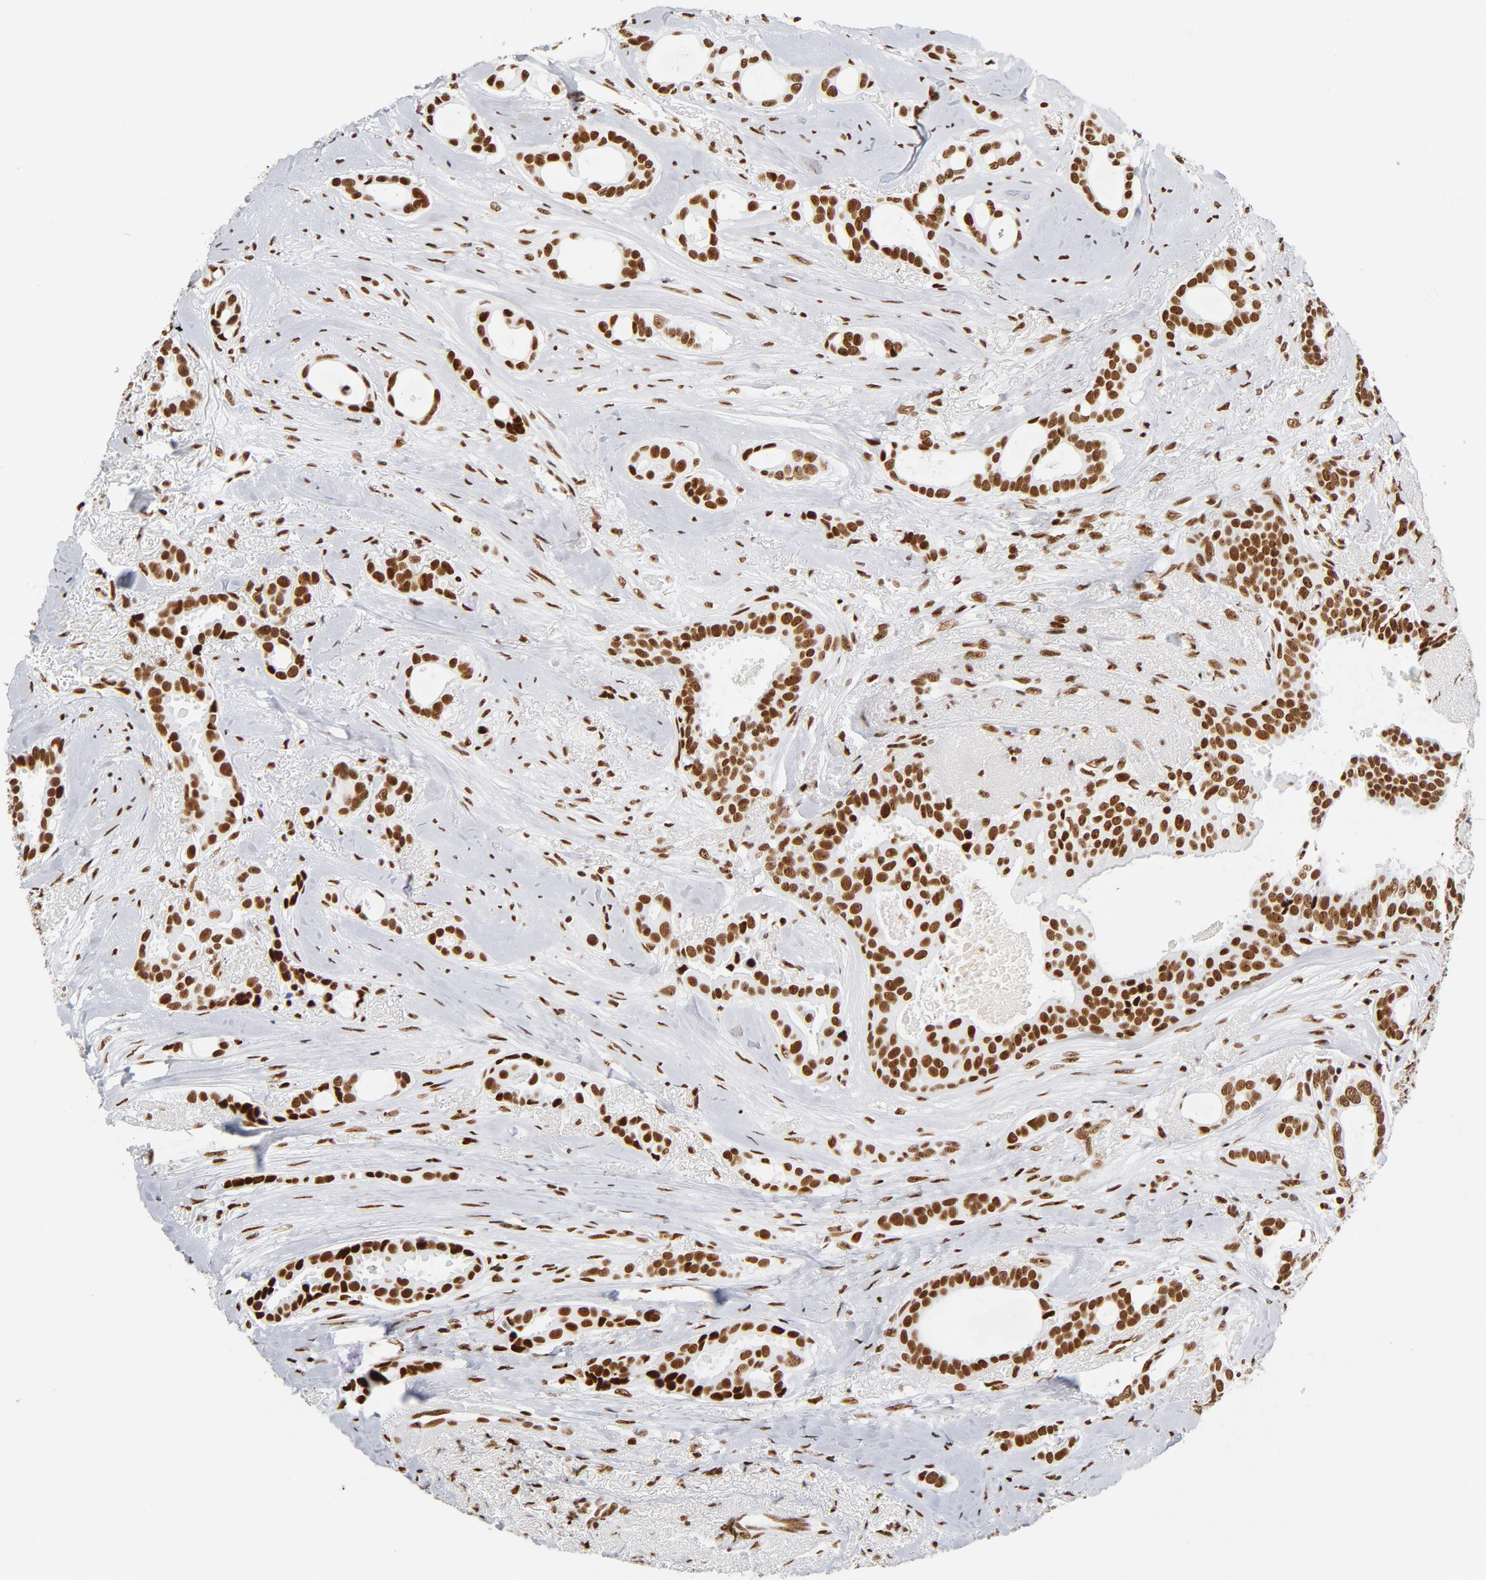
{"staining": {"intensity": "strong", "quantity": ">75%", "location": "nuclear"}, "tissue": "breast cancer", "cell_type": "Tumor cells", "image_type": "cancer", "snomed": [{"axis": "morphology", "description": "Duct carcinoma"}, {"axis": "topography", "description": "Breast"}], "caption": "DAB immunohistochemical staining of human invasive ductal carcinoma (breast) displays strong nuclear protein staining in about >75% of tumor cells.", "gene": "XRCC5", "patient": {"sex": "female", "age": 54}}